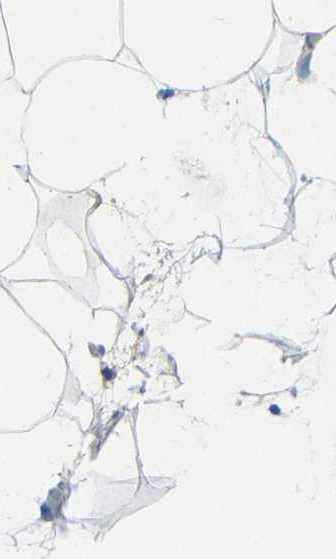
{"staining": {"intensity": "moderate", "quantity": ">75%", "location": "cytoplasmic/membranous"}, "tissue": "adipose tissue", "cell_type": "Adipocytes", "image_type": "normal", "snomed": [{"axis": "morphology", "description": "Normal tissue, NOS"}, {"axis": "topography", "description": "Breast"}, {"axis": "topography", "description": "Adipose tissue"}], "caption": "IHC of unremarkable human adipose tissue displays medium levels of moderate cytoplasmic/membranous staining in approximately >75% of adipocytes.", "gene": "NEGR1", "patient": {"sex": "female", "age": 25}}